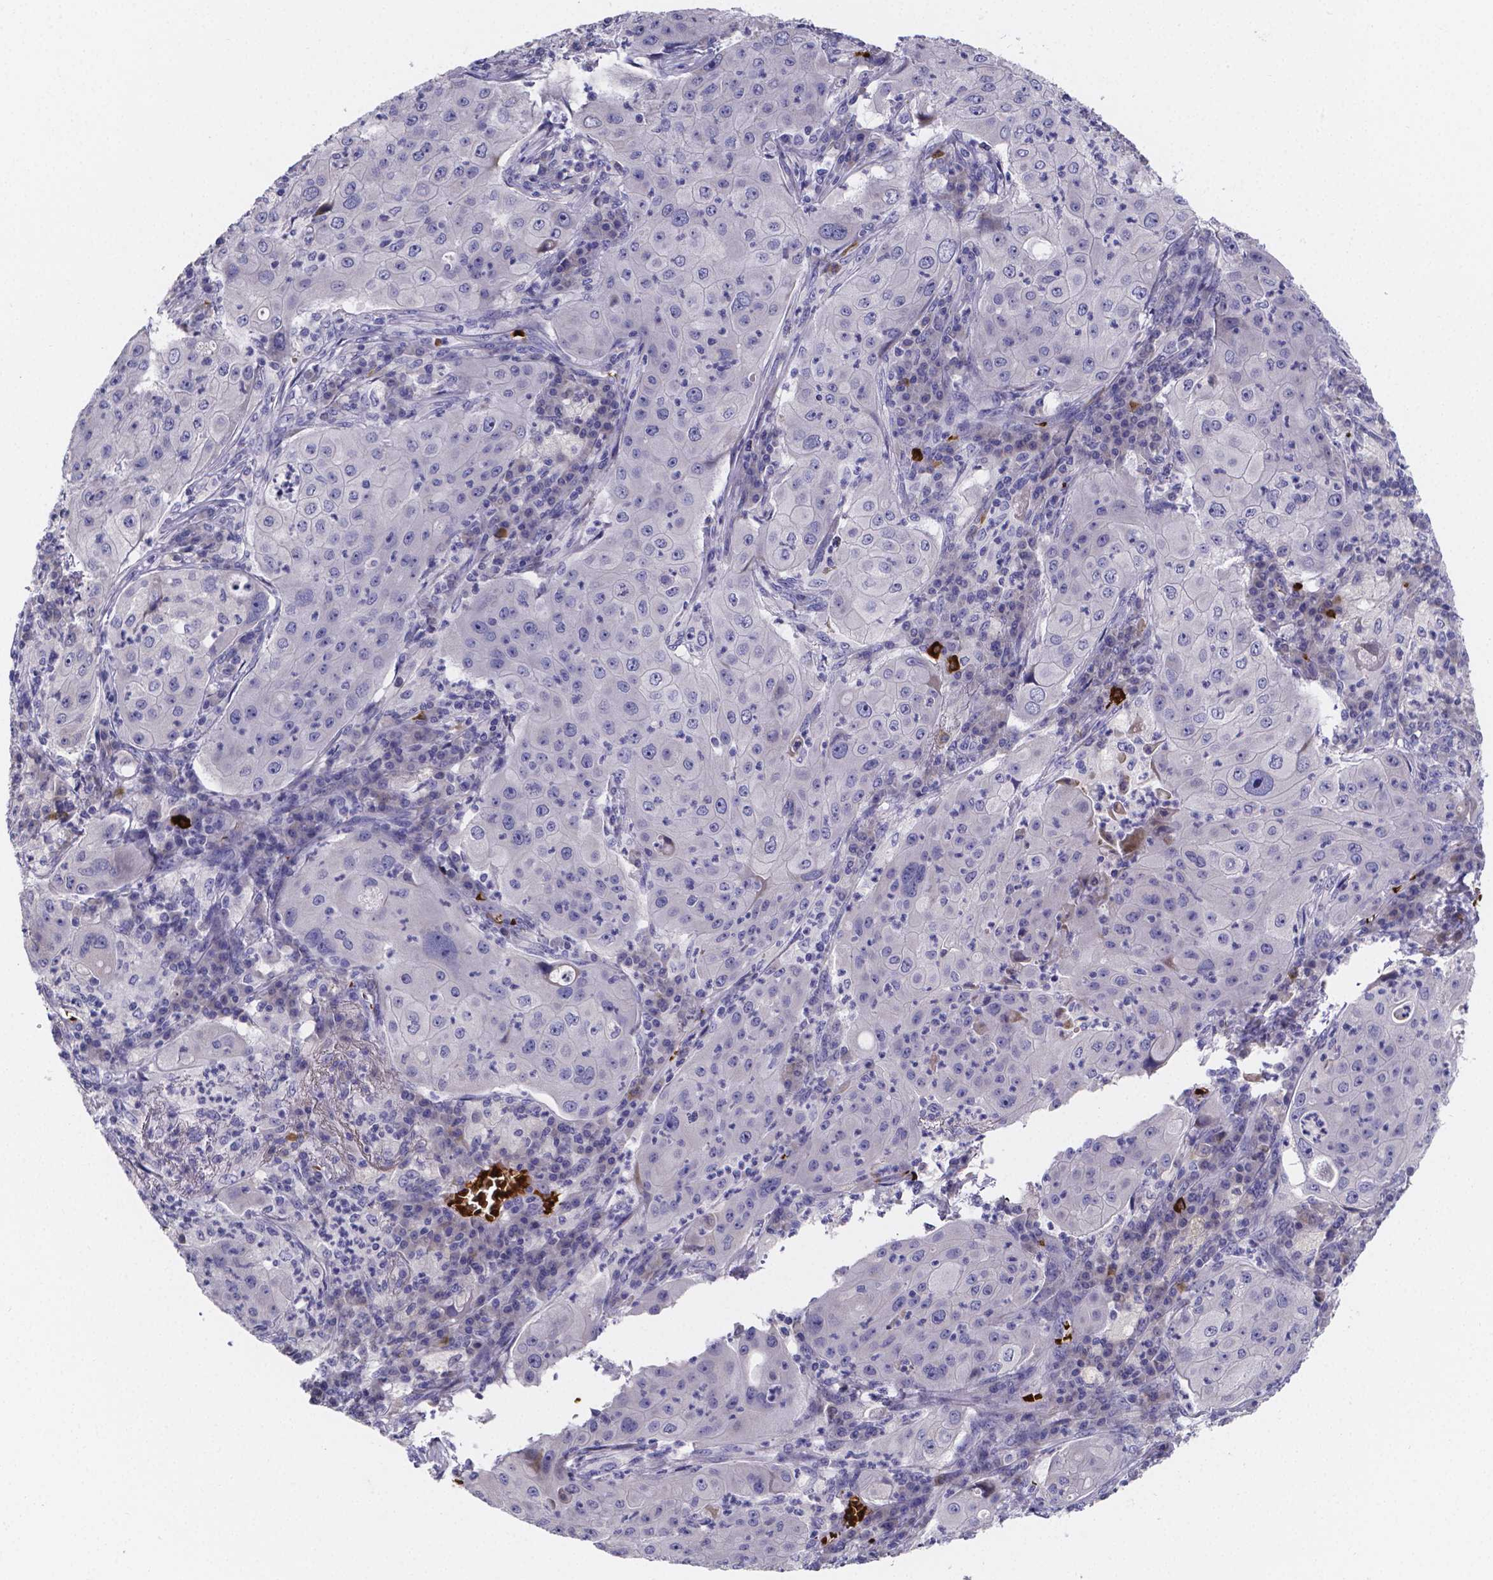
{"staining": {"intensity": "negative", "quantity": "none", "location": "none"}, "tissue": "lung cancer", "cell_type": "Tumor cells", "image_type": "cancer", "snomed": [{"axis": "morphology", "description": "Squamous cell carcinoma, NOS"}, {"axis": "topography", "description": "Lung"}], "caption": "Lung squamous cell carcinoma was stained to show a protein in brown. There is no significant staining in tumor cells.", "gene": "GABRA3", "patient": {"sex": "female", "age": 59}}